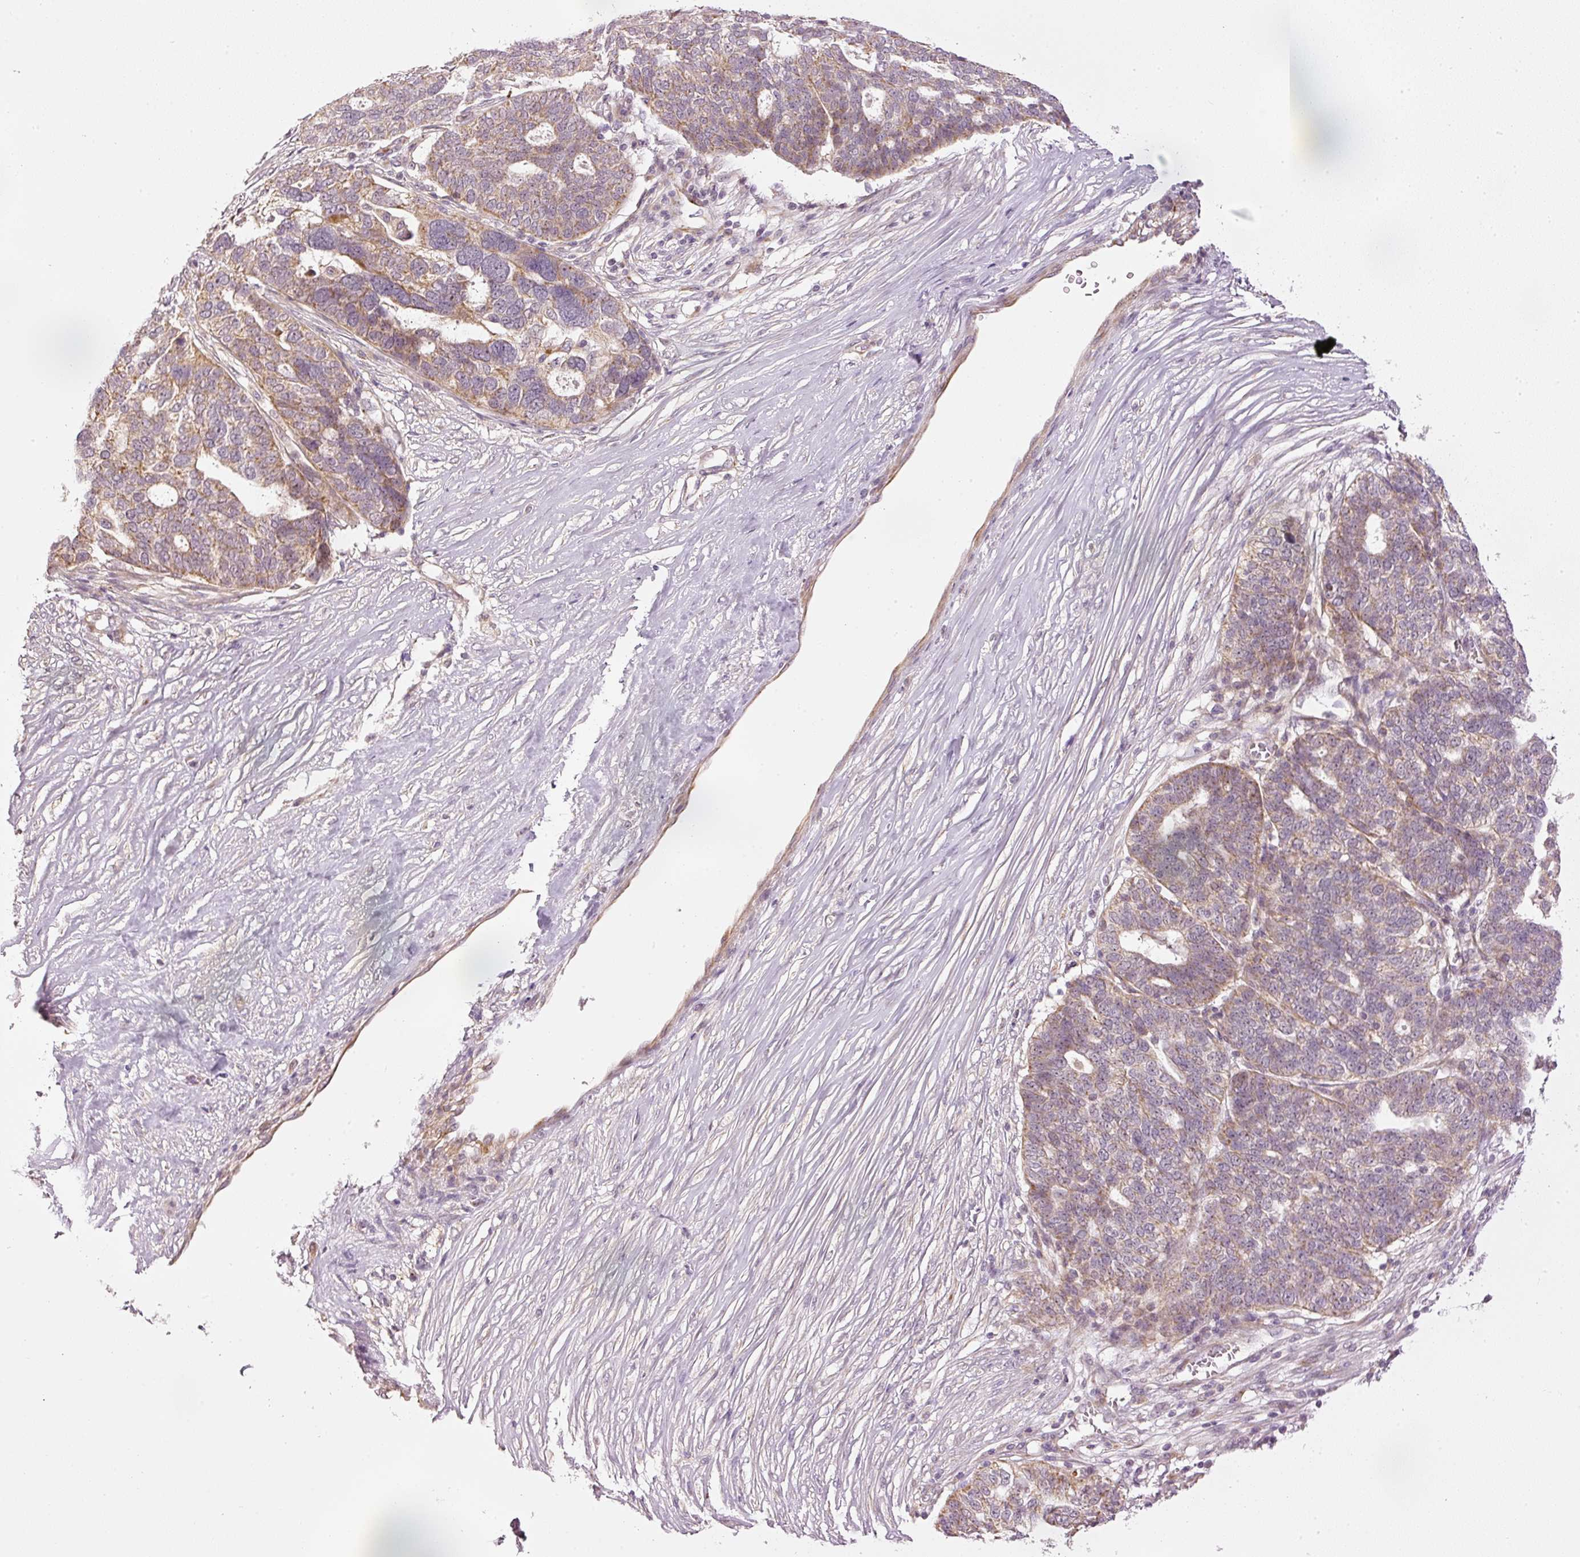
{"staining": {"intensity": "moderate", "quantity": "25%-75%", "location": "cytoplasmic/membranous"}, "tissue": "ovarian cancer", "cell_type": "Tumor cells", "image_type": "cancer", "snomed": [{"axis": "morphology", "description": "Cystadenocarcinoma, serous, NOS"}, {"axis": "topography", "description": "Ovary"}], "caption": "Immunohistochemistry (IHC) photomicrograph of neoplastic tissue: human serous cystadenocarcinoma (ovarian) stained using immunohistochemistry displays medium levels of moderate protein expression localized specifically in the cytoplasmic/membranous of tumor cells, appearing as a cytoplasmic/membranous brown color.", "gene": "CDC20B", "patient": {"sex": "female", "age": 59}}